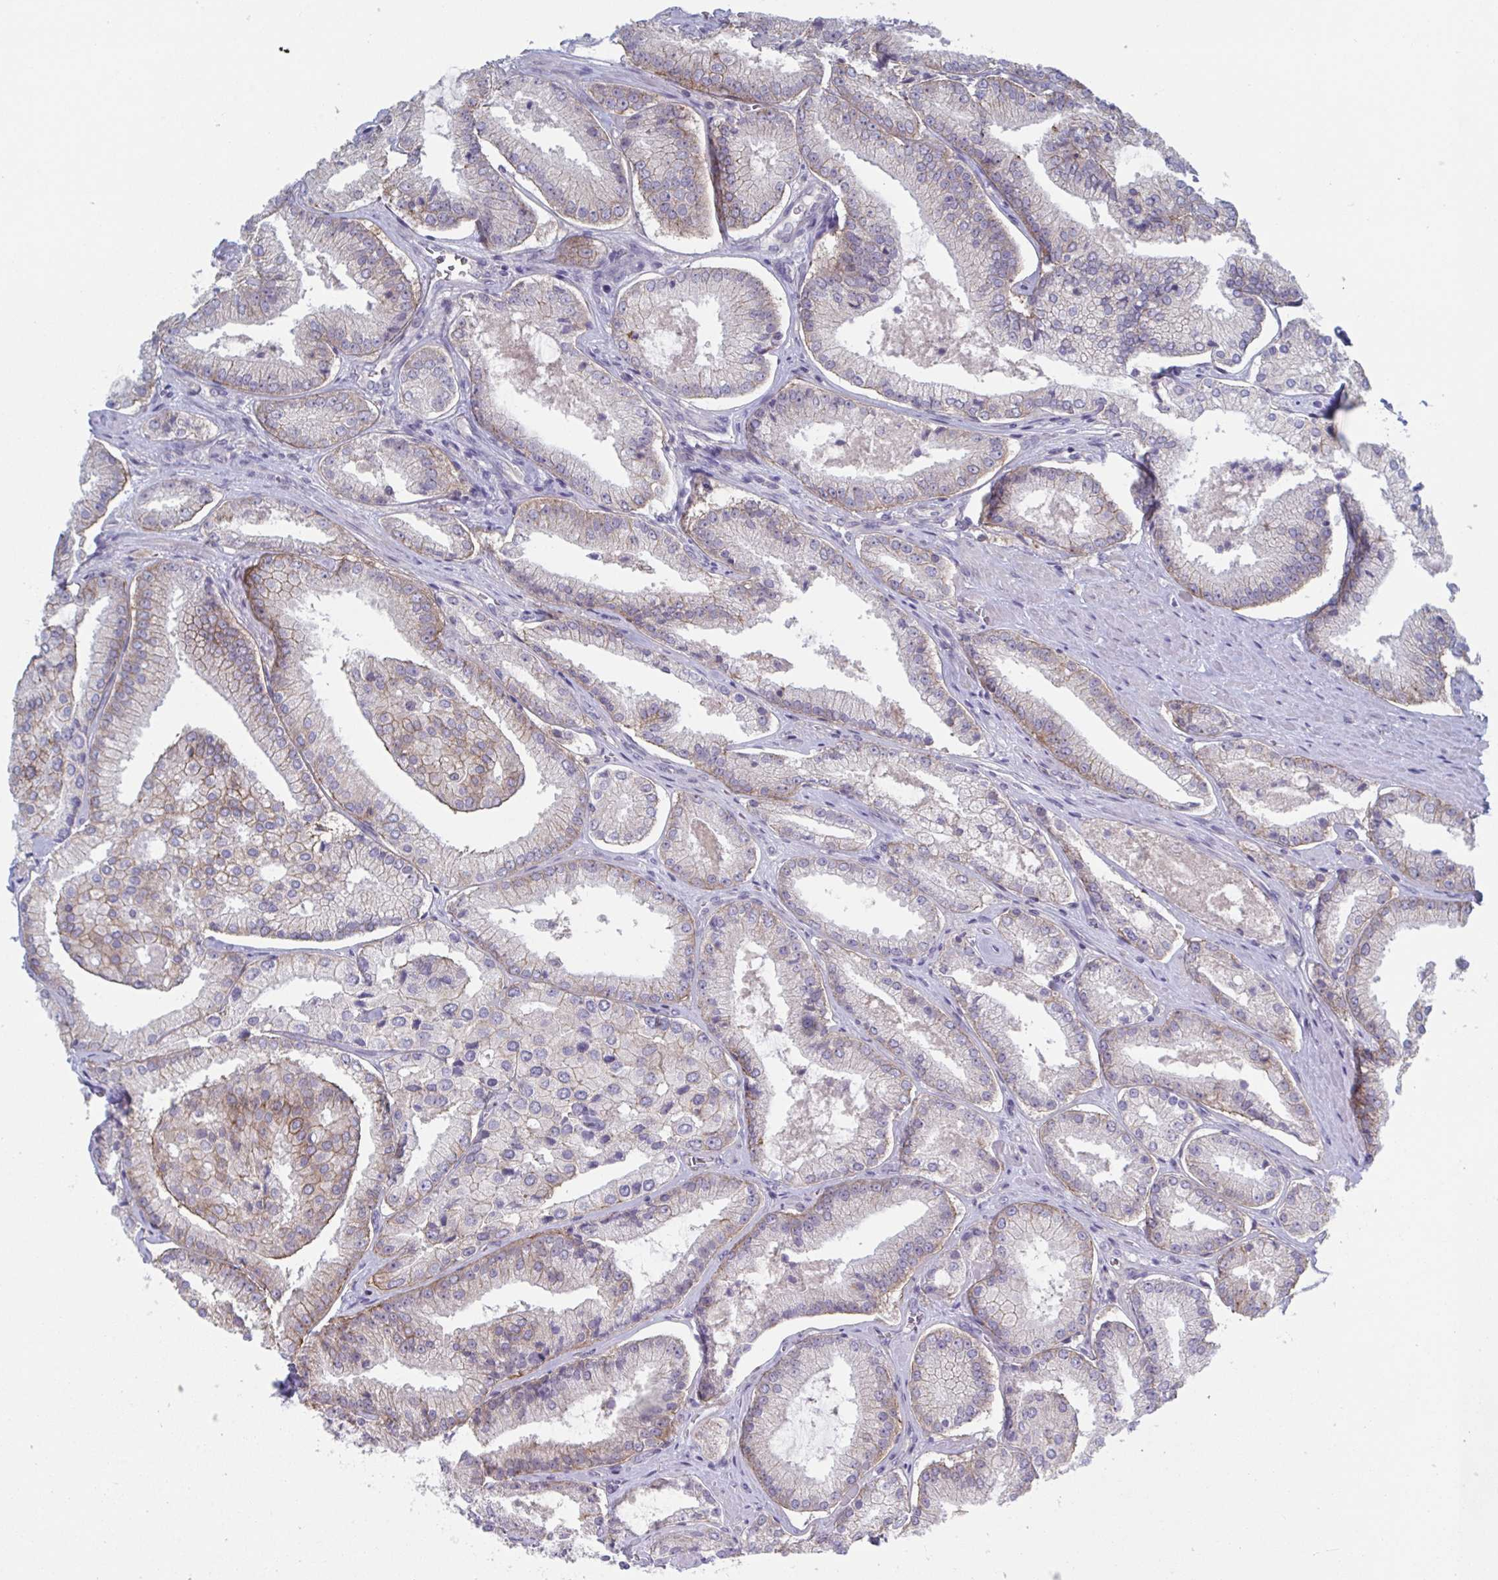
{"staining": {"intensity": "moderate", "quantity": "<25%", "location": "cytoplasmic/membranous"}, "tissue": "prostate cancer", "cell_type": "Tumor cells", "image_type": "cancer", "snomed": [{"axis": "morphology", "description": "Adenocarcinoma, High grade"}, {"axis": "topography", "description": "Prostate"}], "caption": "This histopathology image shows IHC staining of high-grade adenocarcinoma (prostate), with low moderate cytoplasmic/membranous staining in about <25% of tumor cells.", "gene": "STK26", "patient": {"sex": "male", "age": 73}}